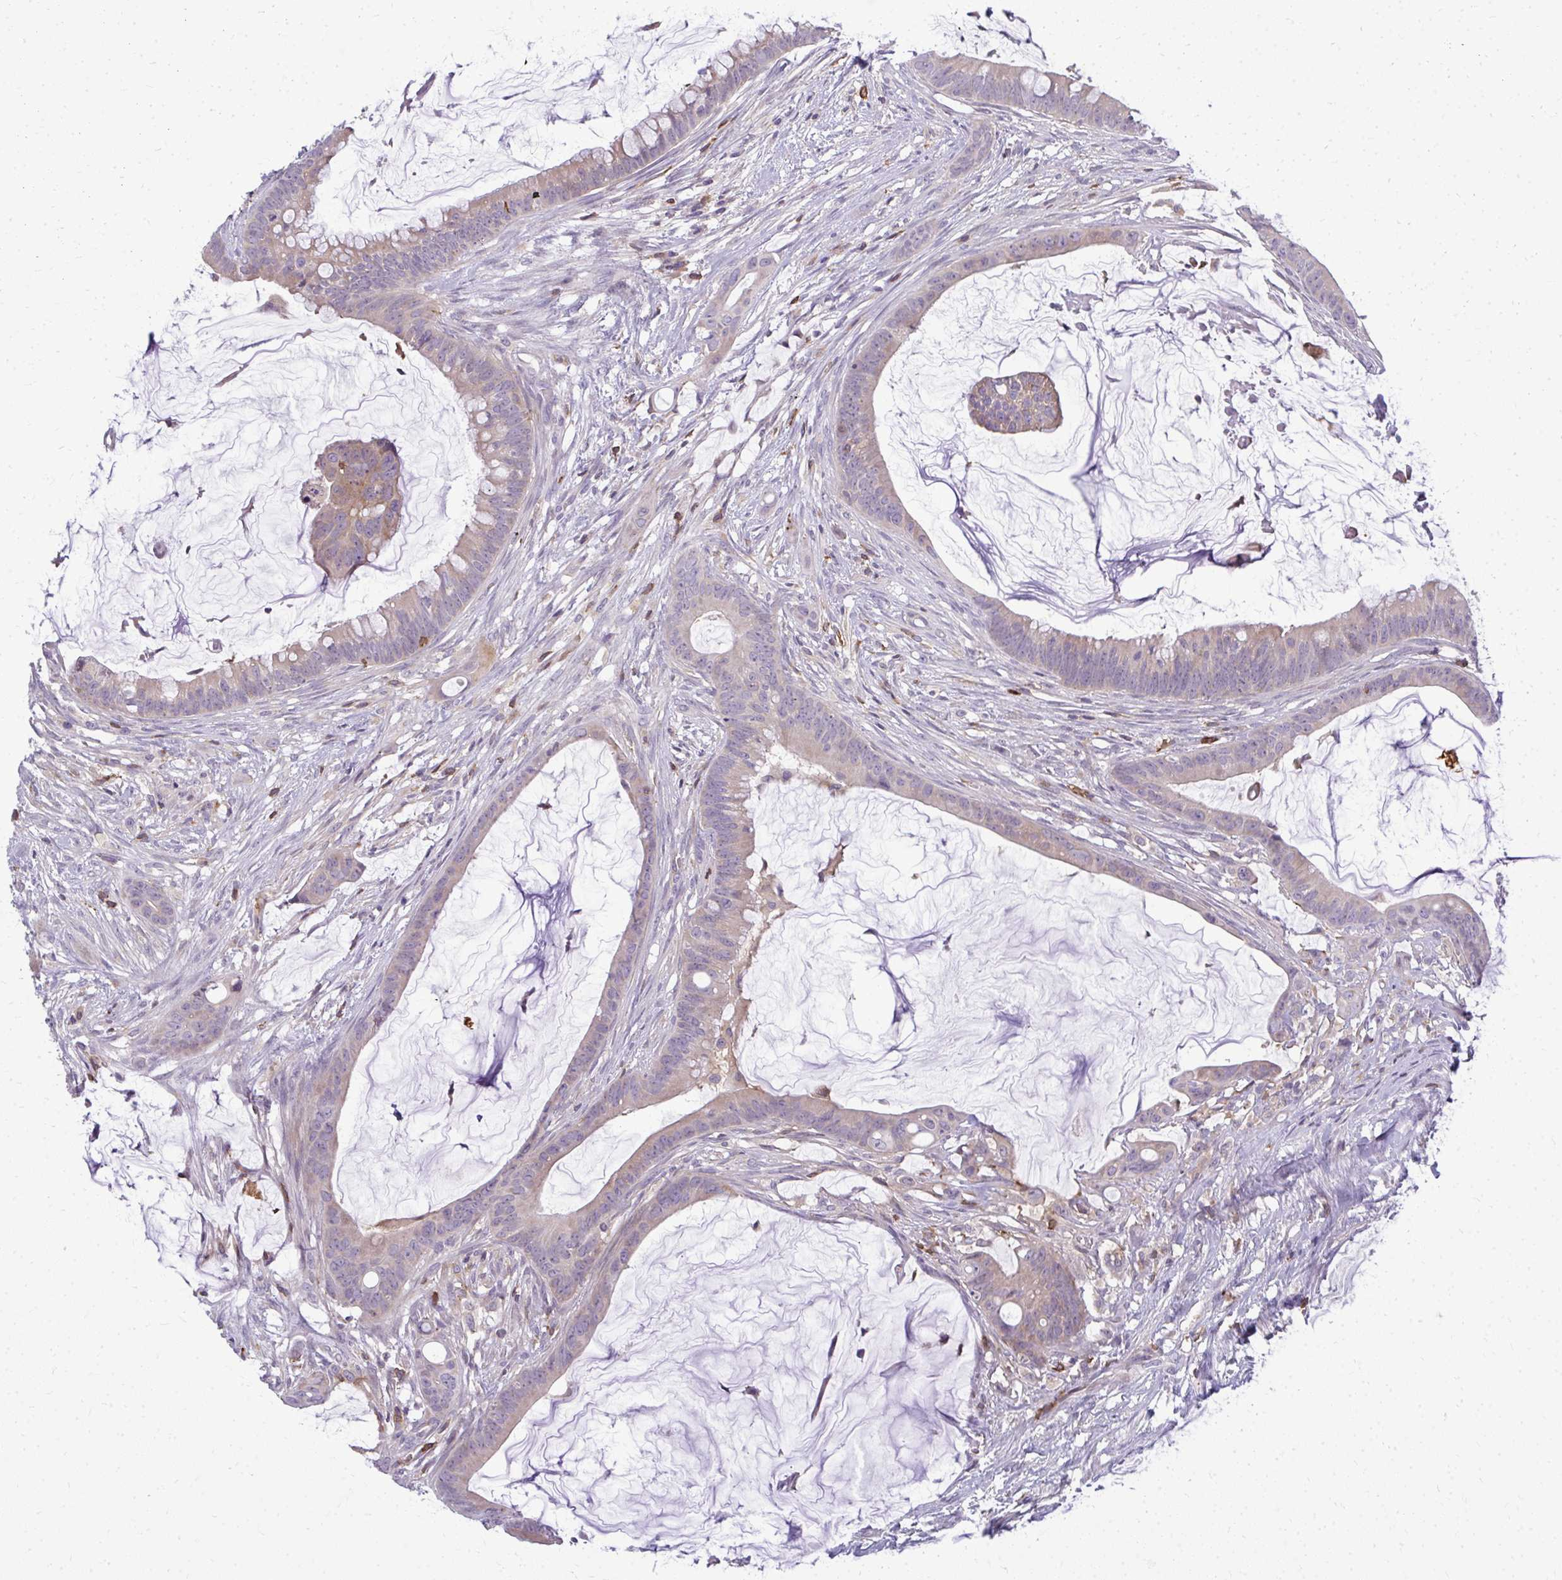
{"staining": {"intensity": "weak", "quantity": "25%-75%", "location": "cytoplasmic/membranous"}, "tissue": "colorectal cancer", "cell_type": "Tumor cells", "image_type": "cancer", "snomed": [{"axis": "morphology", "description": "Adenocarcinoma, NOS"}, {"axis": "topography", "description": "Colon"}], "caption": "Colorectal cancer stained with a protein marker shows weak staining in tumor cells.", "gene": "AP5M1", "patient": {"sex": "male", "age": 62}}